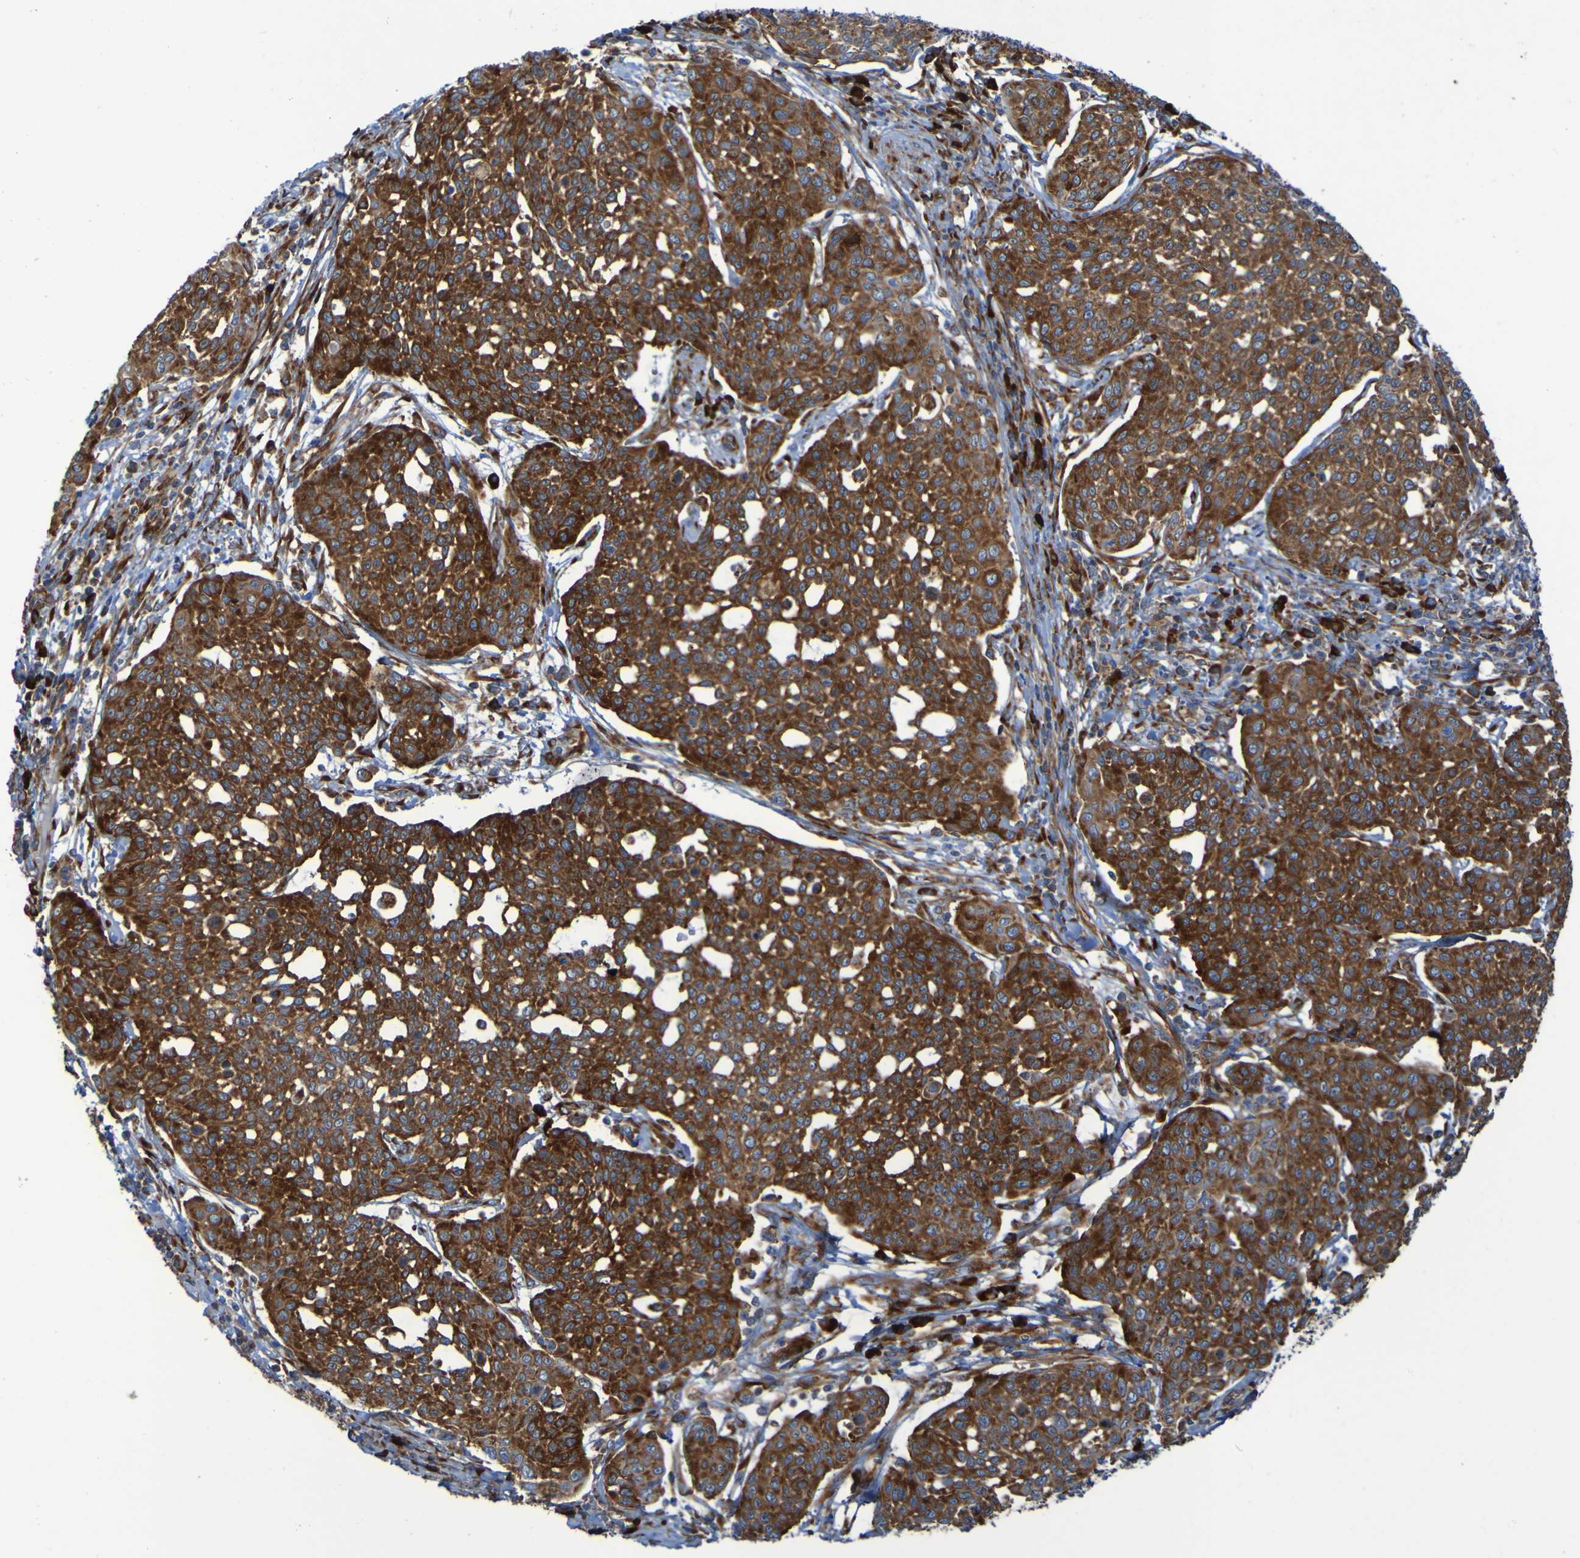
{"staining": {"intensity": "strong", "quantity": ">75%", "location": "cytoplasmic/membranous"}, "tissue": "cervical cancer", "cell_type": "Tumor cells", "image_type": "cancer", "snomed": [{"axis": "morphology", "description": "Squamous cell carcinoma, NOS"}, {"axis": "topography", "description": "Cervix"}], "caption": "Immunohistochemistry of human cervical cancer (squamous cell carcinoma) demonstrates high levels of strong cytoplasmic/membranous staining in about >75% of tumor cells.", "gene": "RPL10", "patient": {"sex": "female", "age": 34}}